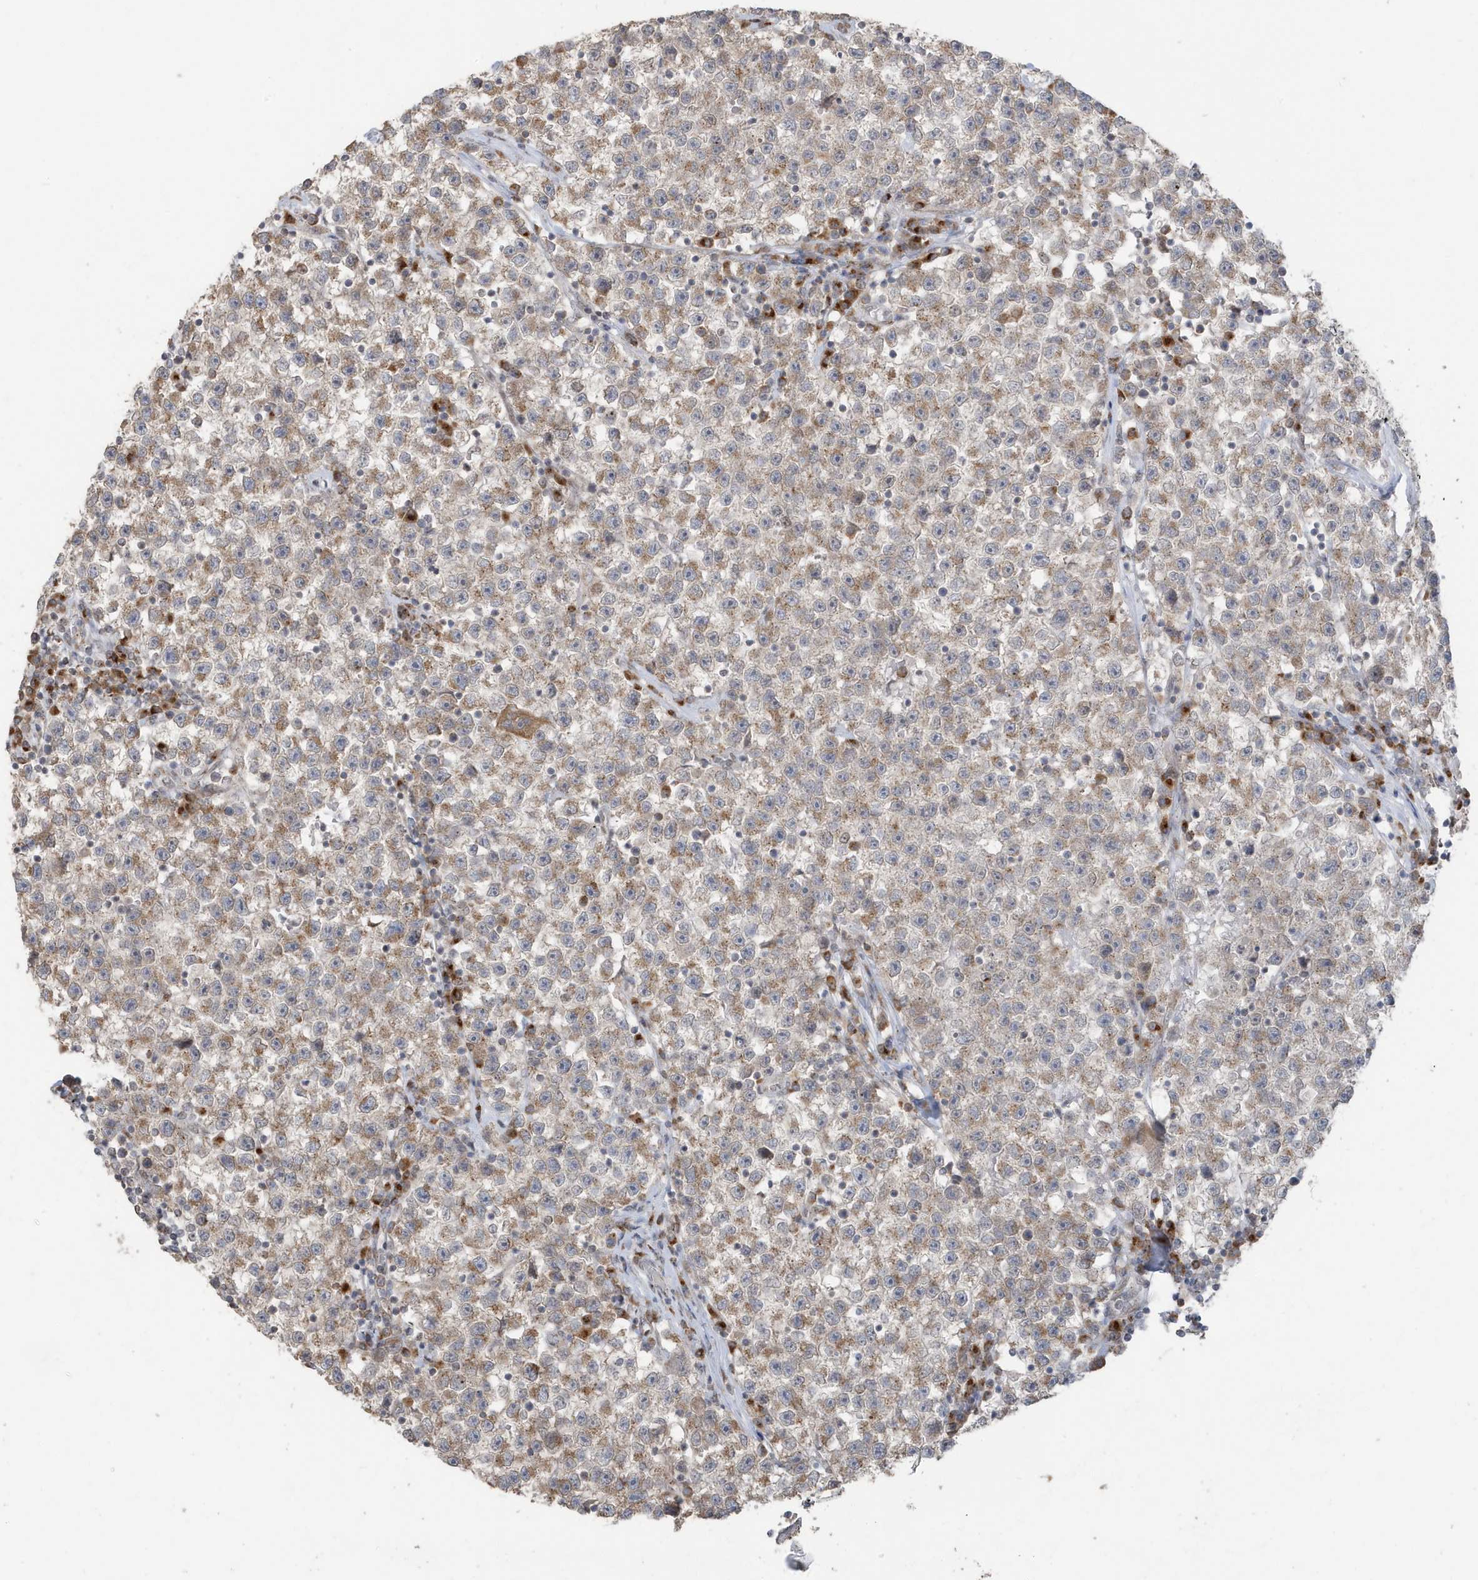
{"staining": {"intensity": "moderate", "quantity": ">75%", "location": "cytoplasmic/membranous"}, "tissue": "testis cancer", "cell_type": "Tumor cells", "image_type": "cancer", "snomed": [{"axis": "morphology", "description": "Seminoma, NOS"}, {"axis": "topography", "description": "Testis"}], "caption": "A brown stain labels moderate cytoplasmic/membranous positivity of a protein in human testis cancer (seminoma) tumor cells. (IHC, brightfield microscopy, high magnification).", "gene": "RER1", "patient": {"sex": "male", "age": 22}}